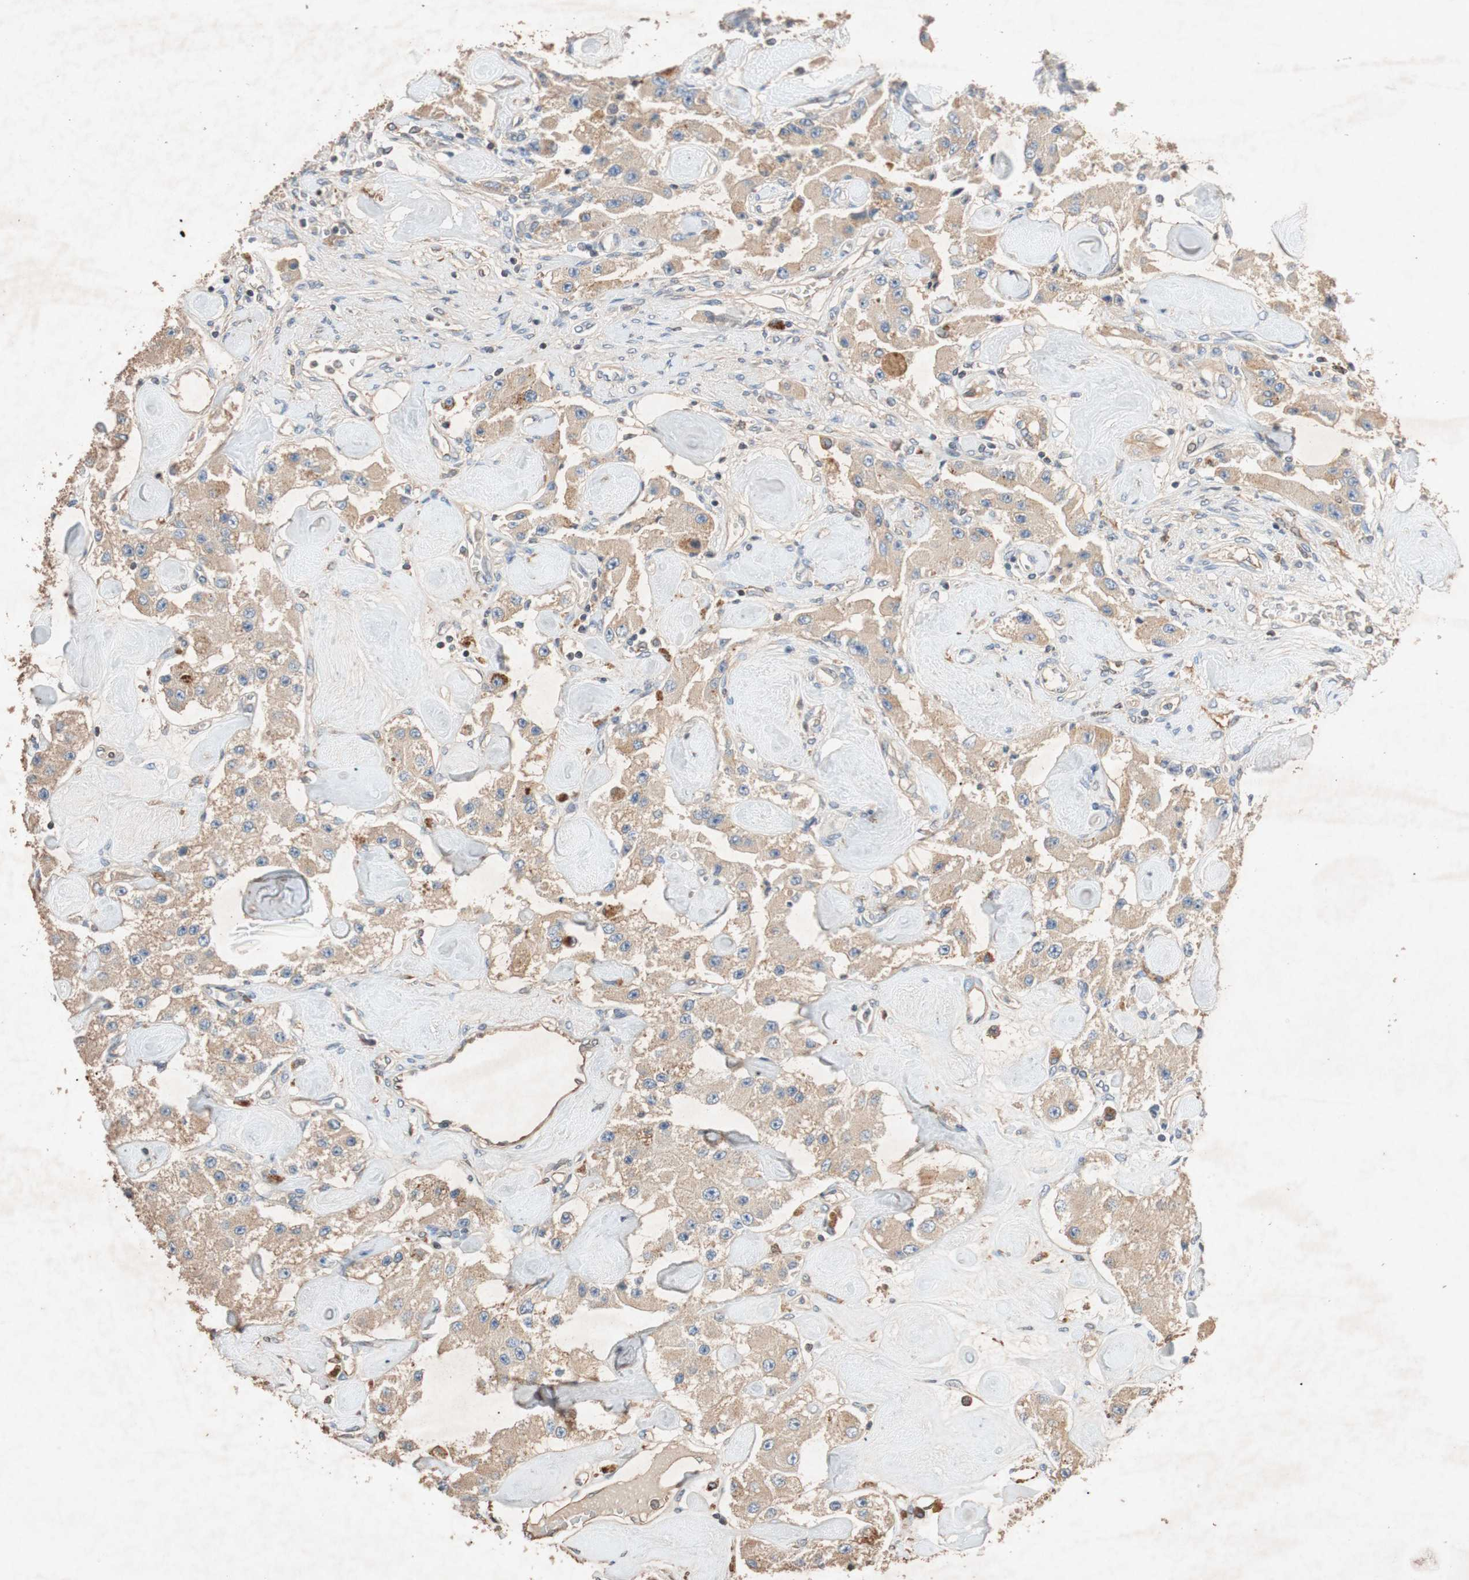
{"staining": {"intensity": "weak", "quantity": "25%-75%", "location": "cytoplasmic/membranous"}, "tissue": "carcinoid", "cell_type": "Tumor cells", "image_type": "cancer", "snomed": [{"axis": "morphology", "description": "Carcinoid, malignant, NOS"}, {"axis": "topography", "description": "Pancreas"}], "caption": "Protein analysis of carcinoid tissue demonstrates weak cytoplasmic/membranous staining in about 25%-75% of tumor cells.", "gene": "TUBB", "patient": {"sex": "male", "age": 41}}